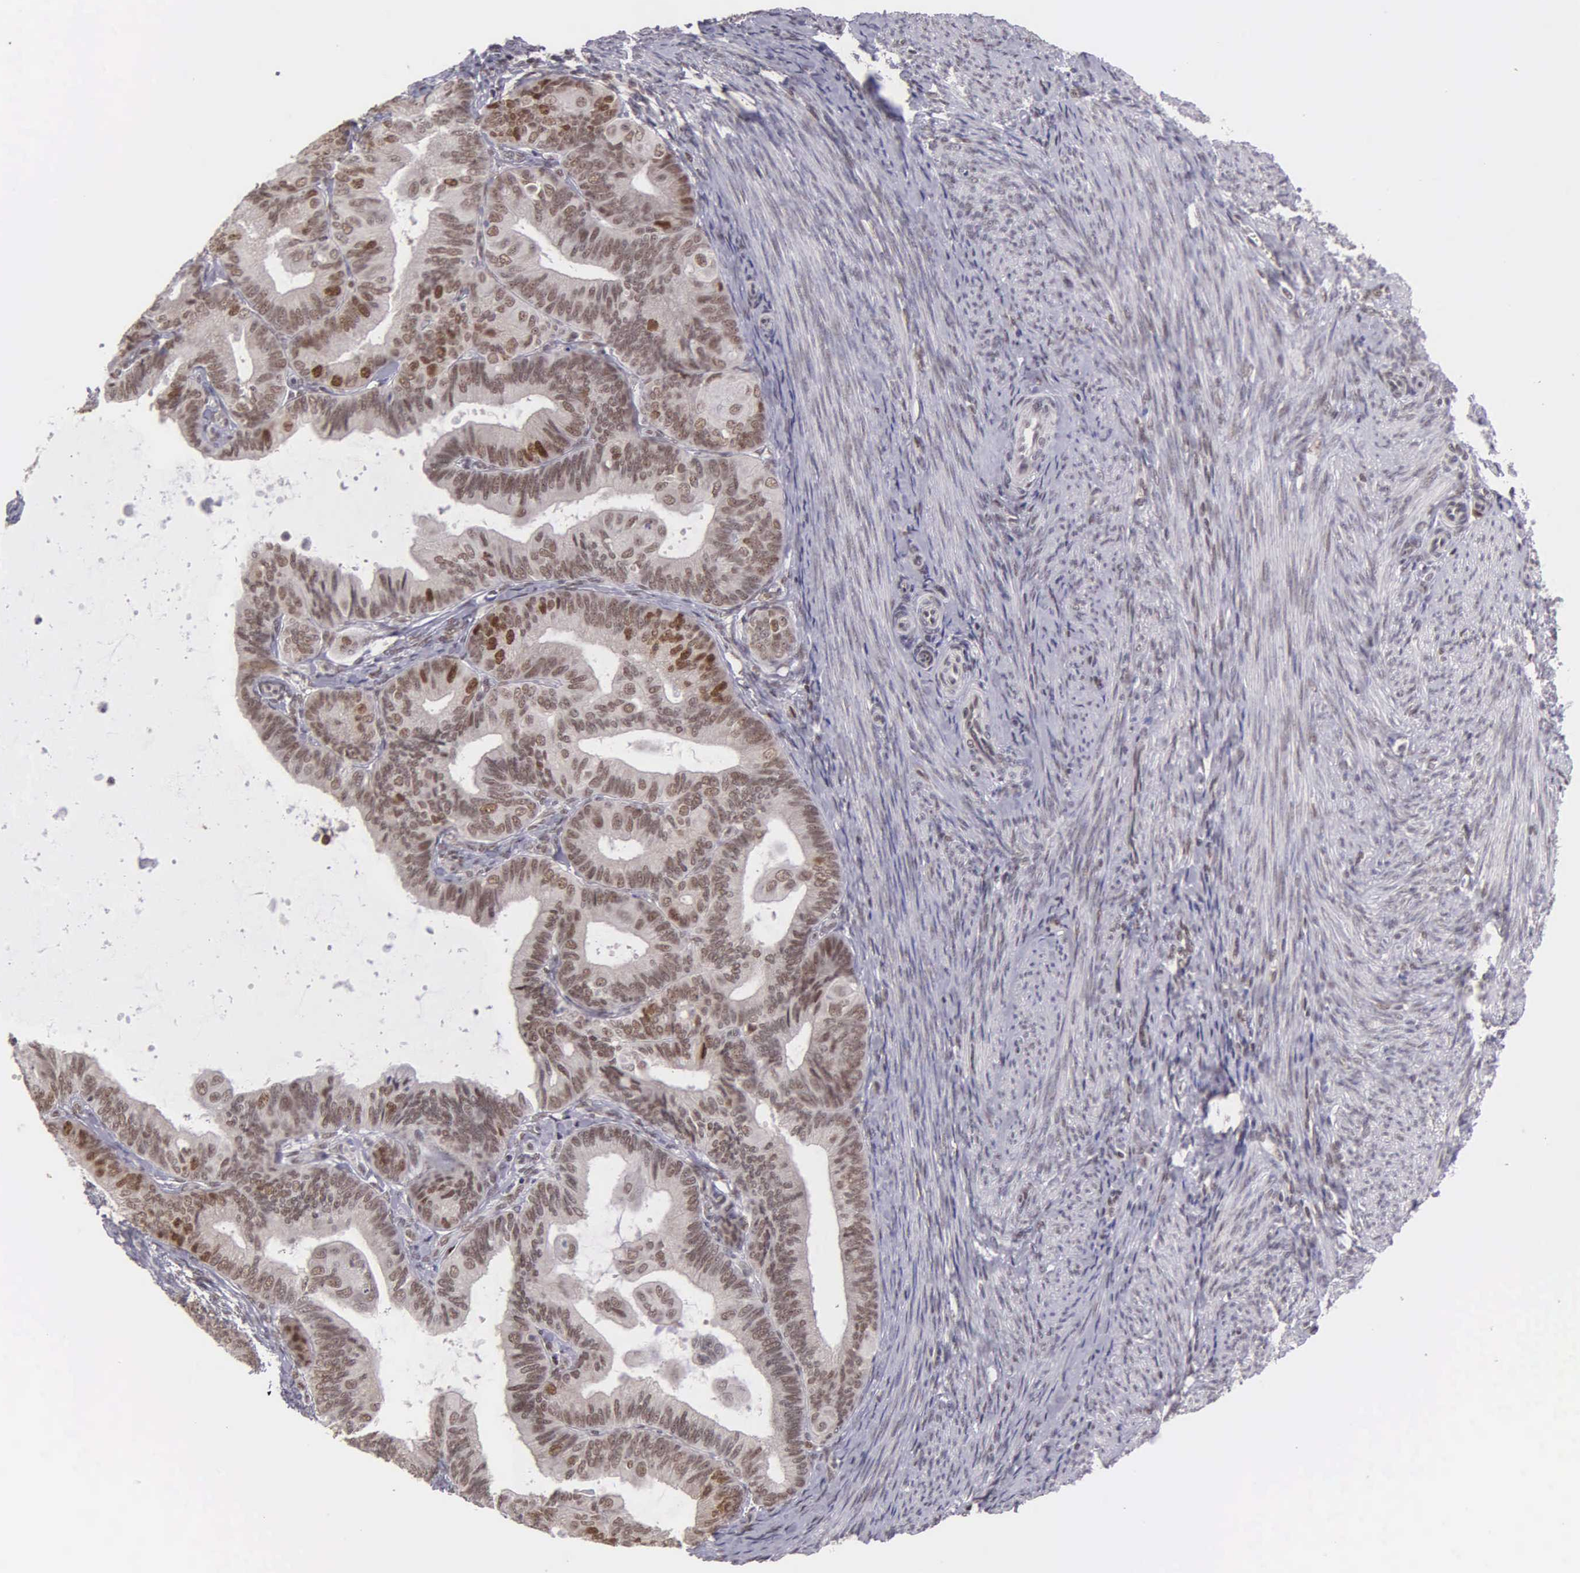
{"staining": {"intensity": "moderate", "quantity": "25%-75%", "location": "nuclear"}, "tissue": "endometrial cancer", "cell_type": "Tumor cells", "image_type": "cancer", "snomed": [{"axis": "morphology", "description": "Adenocarcinoma, NOS"}, {"axis": "topography", "description": "Endometrium"}], "caption": "An immunohistochemistry (IHC) micrograph of tumor tissue is shown. Protein staining in brown shows moderate nuclear positivity in endometrial cancer within tumor cells.", "gene": "UBR7", "patient": {"sex": "female", "age": 63}}